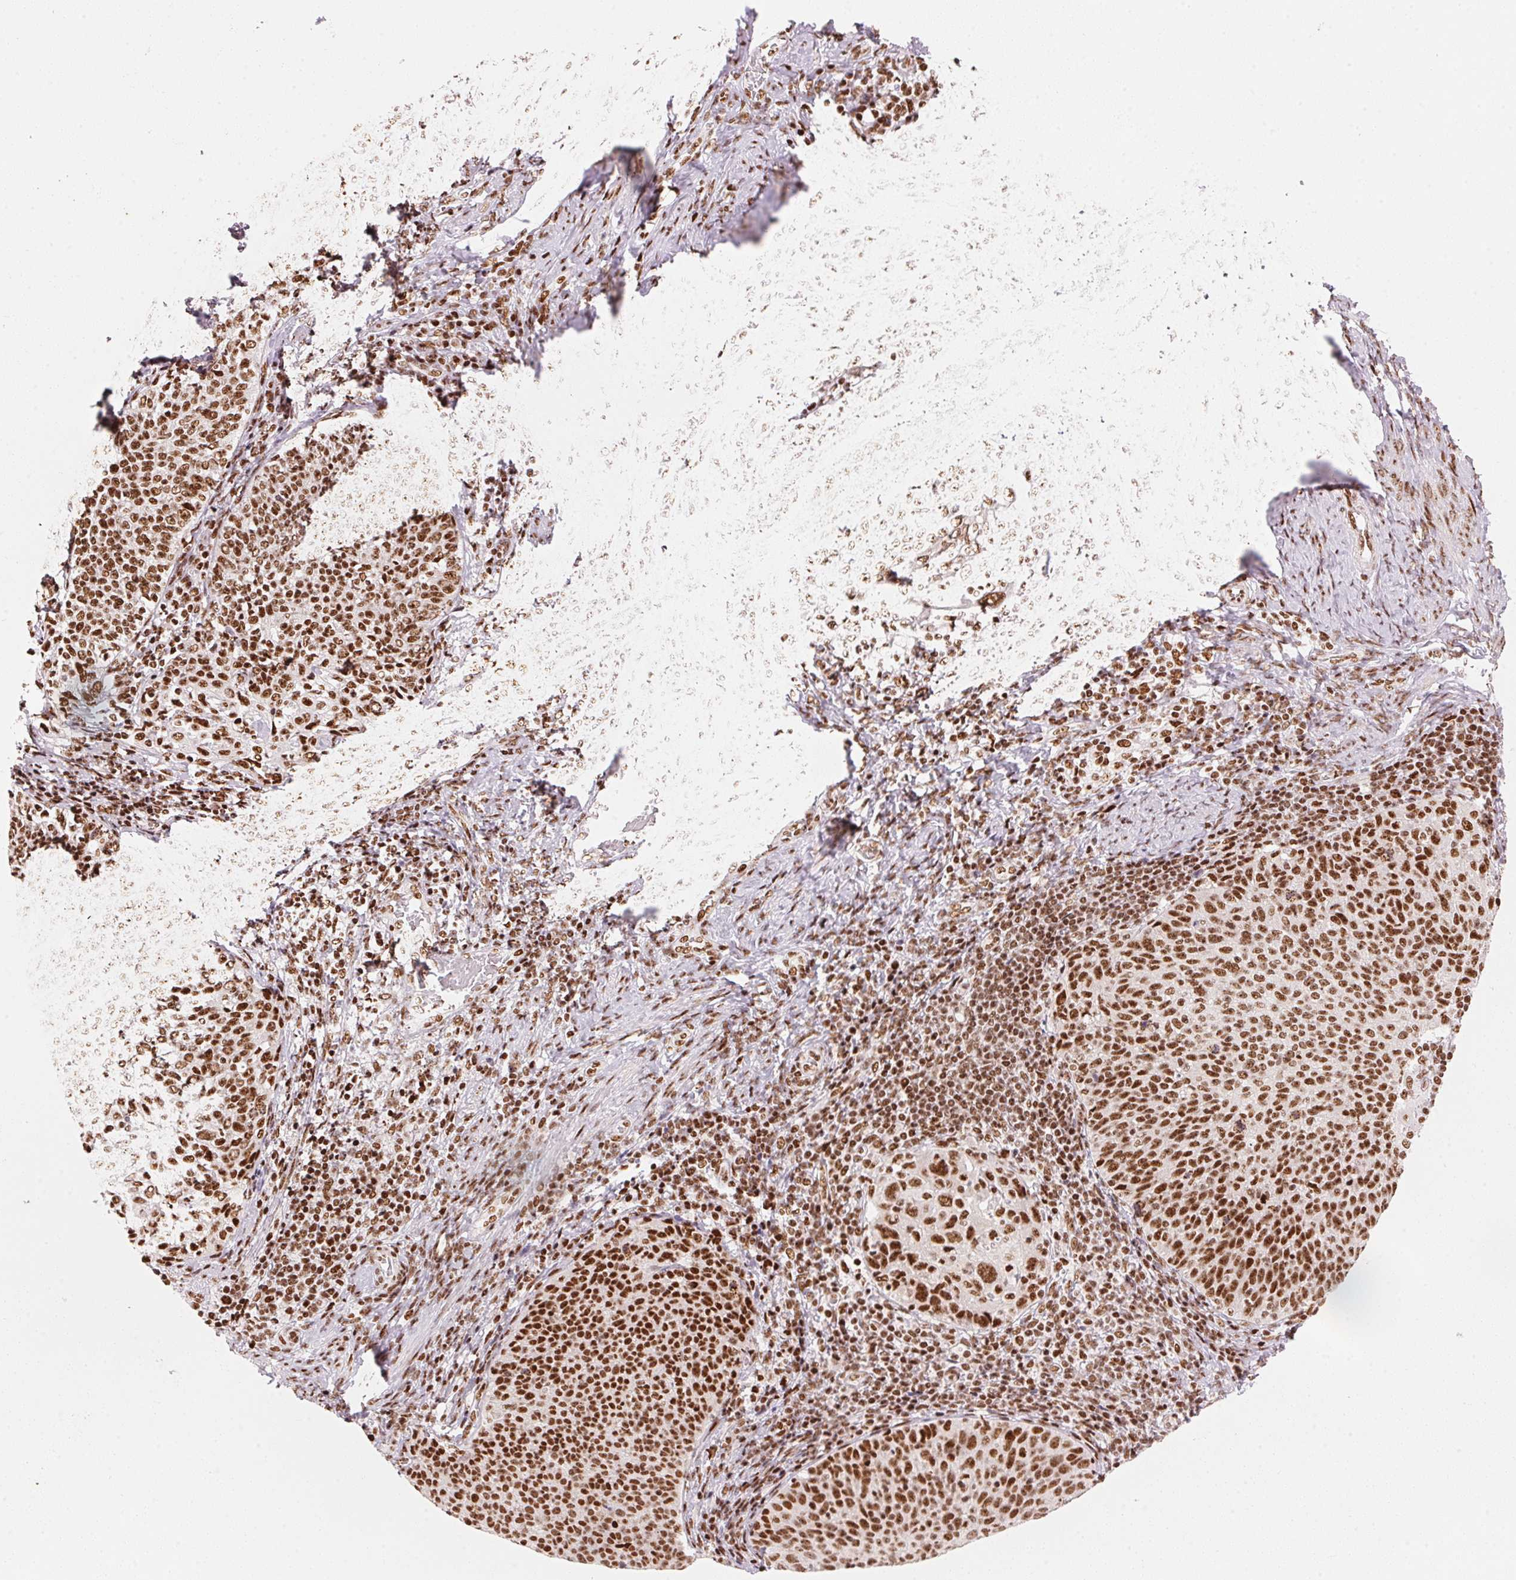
{"staining": {"intensity": "strong", "quantity": ">75%", "location": "nuclear"}, "tissue": "cervical cancer", "cell_type": "Tumor cells", "image_type": "cancer", "snomed": [{"axis": "morphology", "description": "Squamous cell carcinoma, NOS"}, {"axis": "topography", "description": "Cervix"}], "caption": "DAB (3,3'-diaminobenzidine) immunohistochemical staining of cervical squamous cell carcinoma exhibits strong nuclear protein staining in about >75% of tumor cells.", "gene": "NXF1", "patient": {"sex": "female", "age": 61}}